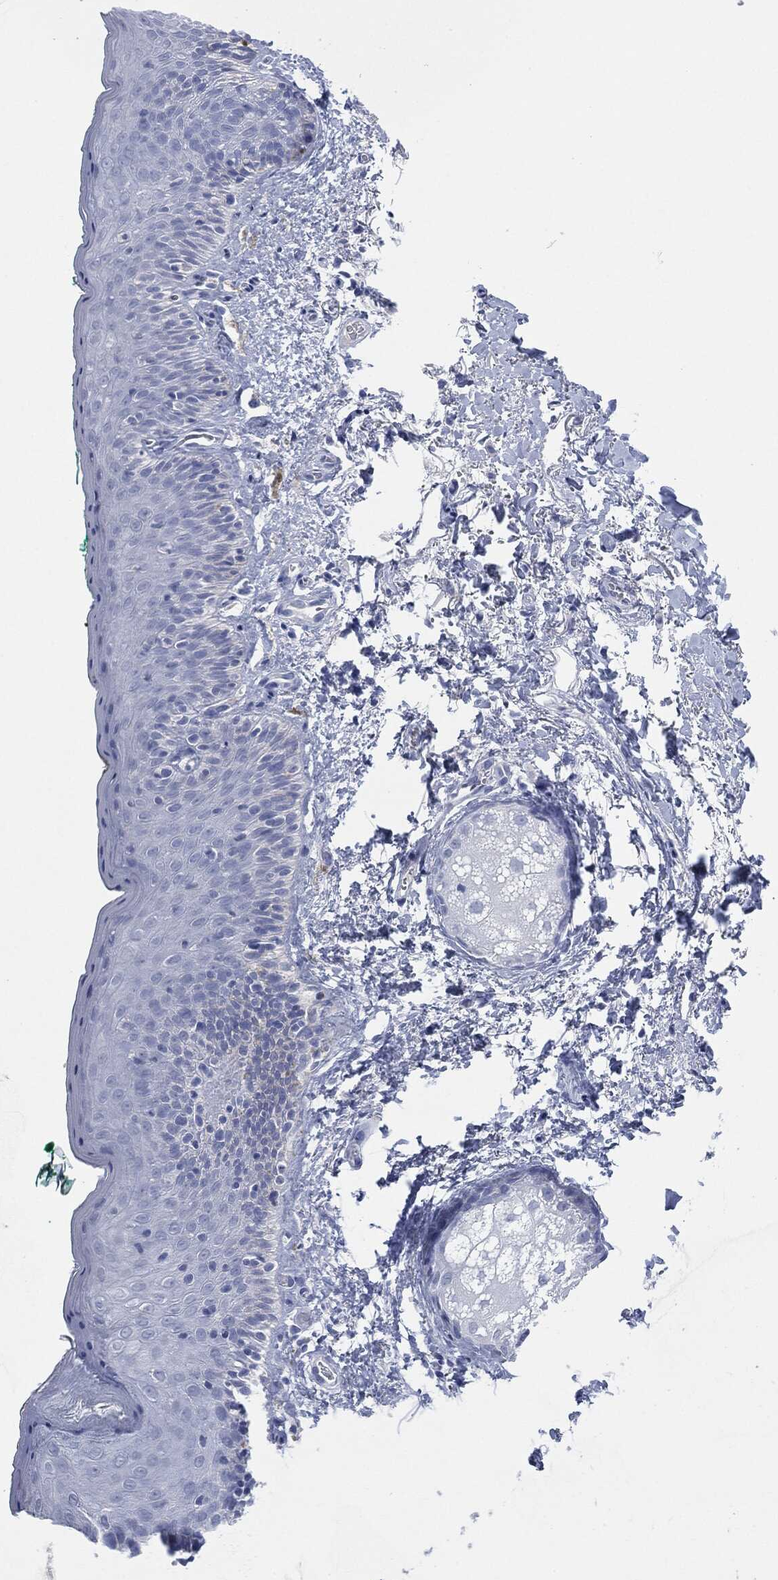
{"staining": {"intensity": "negative", "quantity": "none", "location": "none"}, "tissue": "vagina", "cell_type": "Squamous epithelial cells", "image_type": "normal", "snomed": [{"axis": "morphology", "description": "Normal tissue, NOS"}, {"axis": "topography", "description": "Vagina"}], "caption": "DAB (3,3'-diaminobenzidine) immunohistochemical staining of unremarkable vagina displays no significant expression in squamous epithelial cells. (DAB immunohistochemistry (IHC) visualized using brightfield microscopy, high magnification).", "gene": "MUC16", "patient": {"sex": "female", "age": 66}}